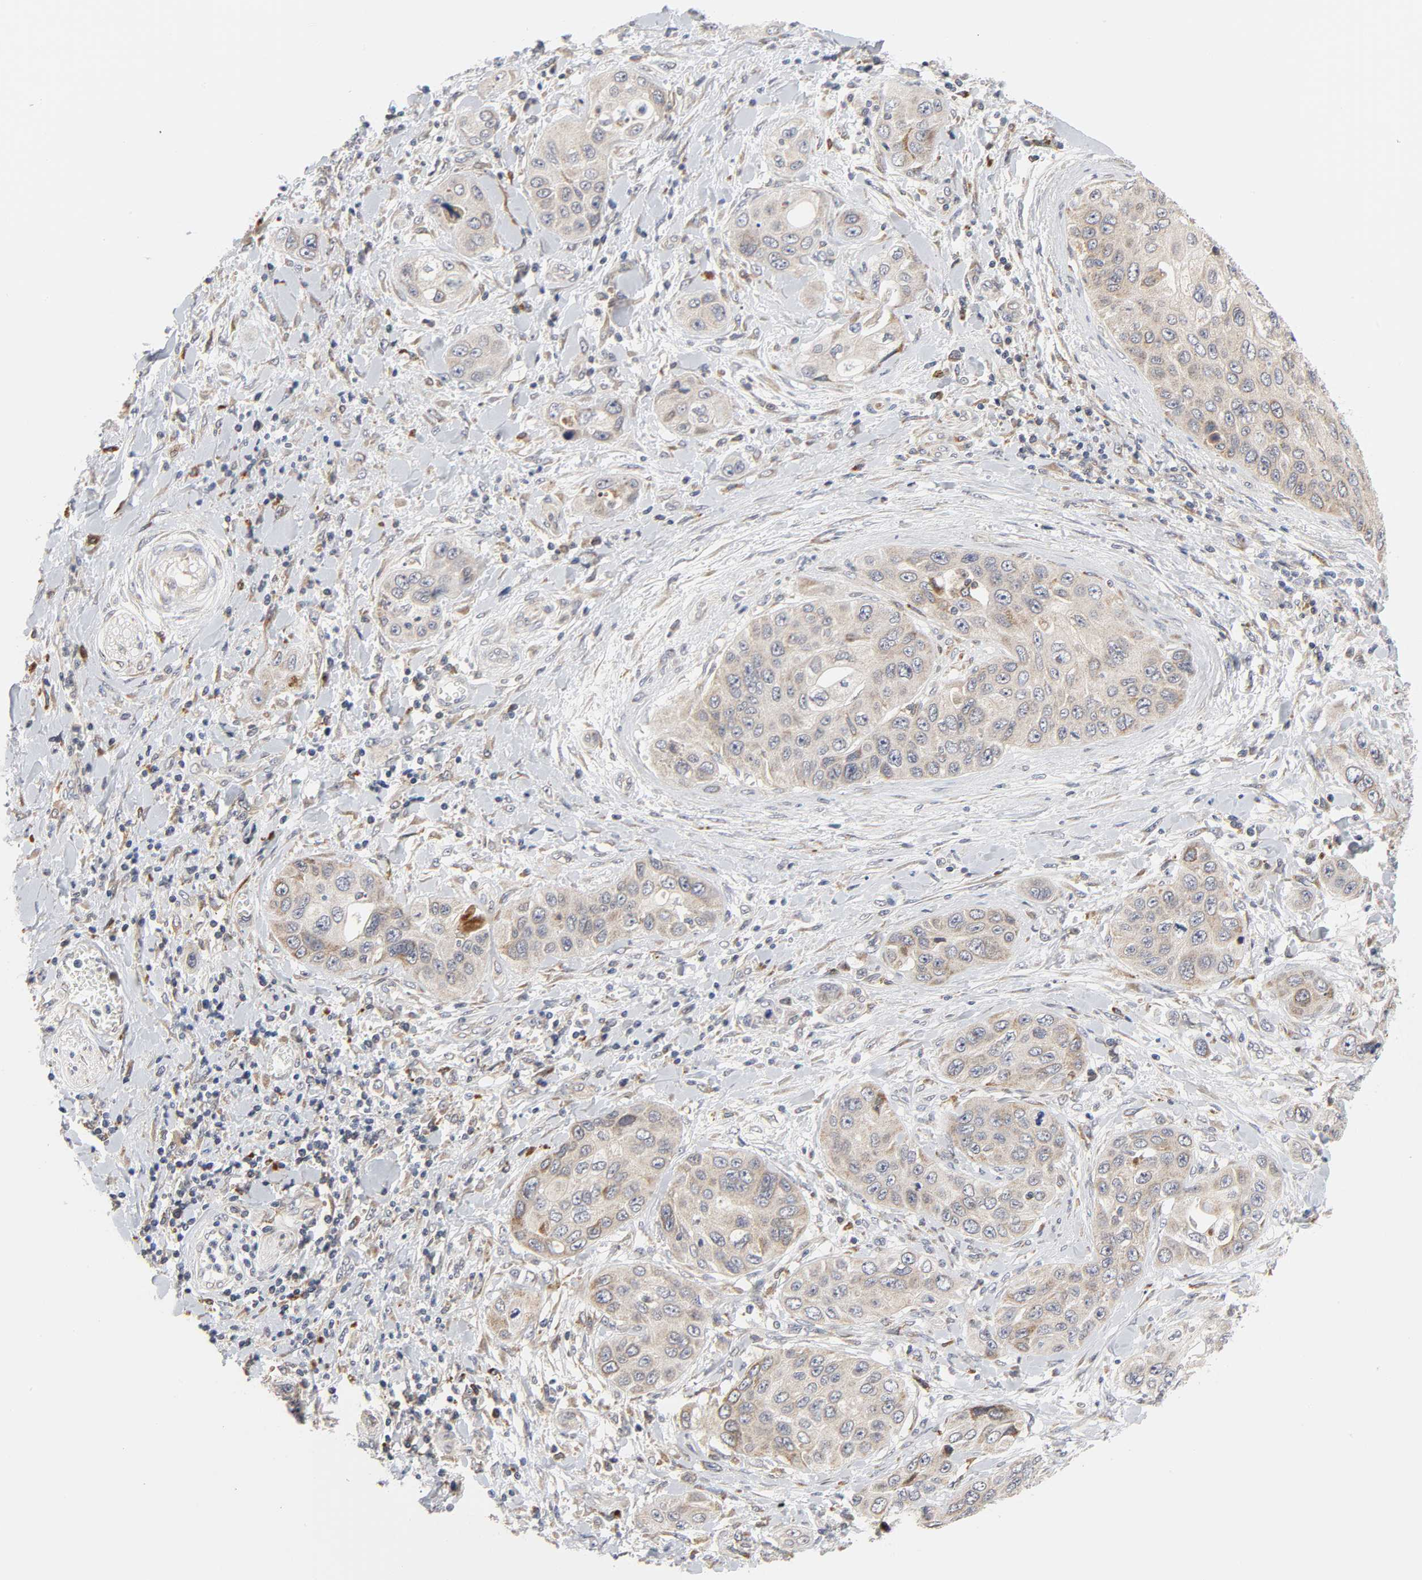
{"staining": {"intensity": "weak", "quantity": ">75%", "location": "cytoplasmic/membranous"}, "tissue": "pancreatic cancer", "cell_type": "Tumor cells", "image_type": "cancer", "snomed": [{"axis": "morphology", "description": "Adenocarcinoma, NOS"}, {"axis": "topography", "description": "Pancreas"}], "caption": "Immunohistochemical staining of human pancreatic cancer displays low levels of weak cytoplasmic/membranous protein staining in approximately >75% of tumor cells.", "gene": "BAX", "patient": {"sex": "female", "age": 70}}